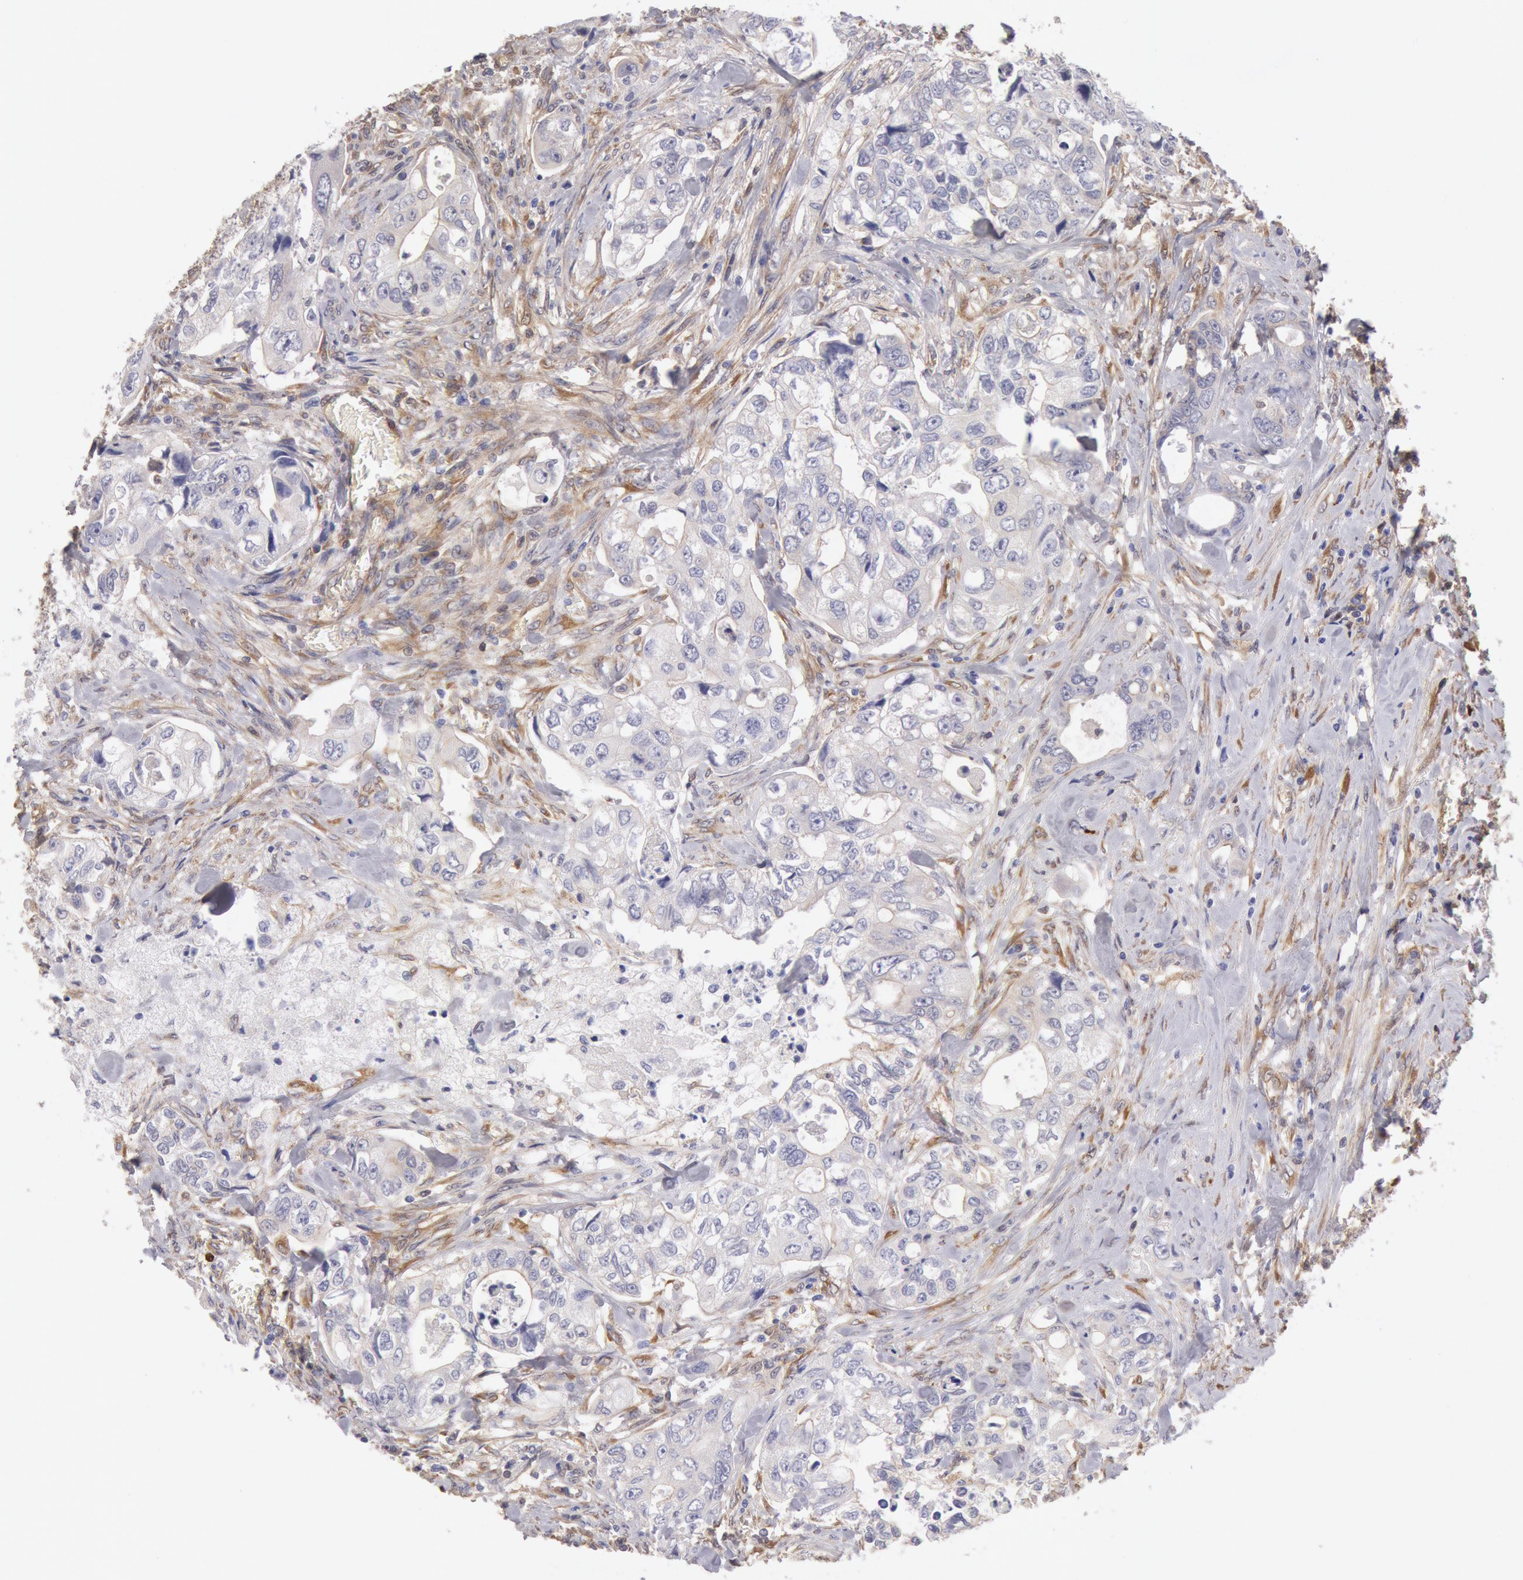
{"staining": {"intensity": "negative", "quantity": "none", "location": "none"}, "tissue": "colorectal cancer", "cell_type": "Tumor cells", "image_type": "cancer", "snomed": [{"axis": "morphology", "description": "Adenocarcinoma, NOS"}, {"axis": "topography", "description": "Rectum"}], "caption": "Tumor cells show no significant protein positivity in colorectal adenocarcinoma.", "gene": "CCDC50", "patient": {"sex": "female", "age": 57}}